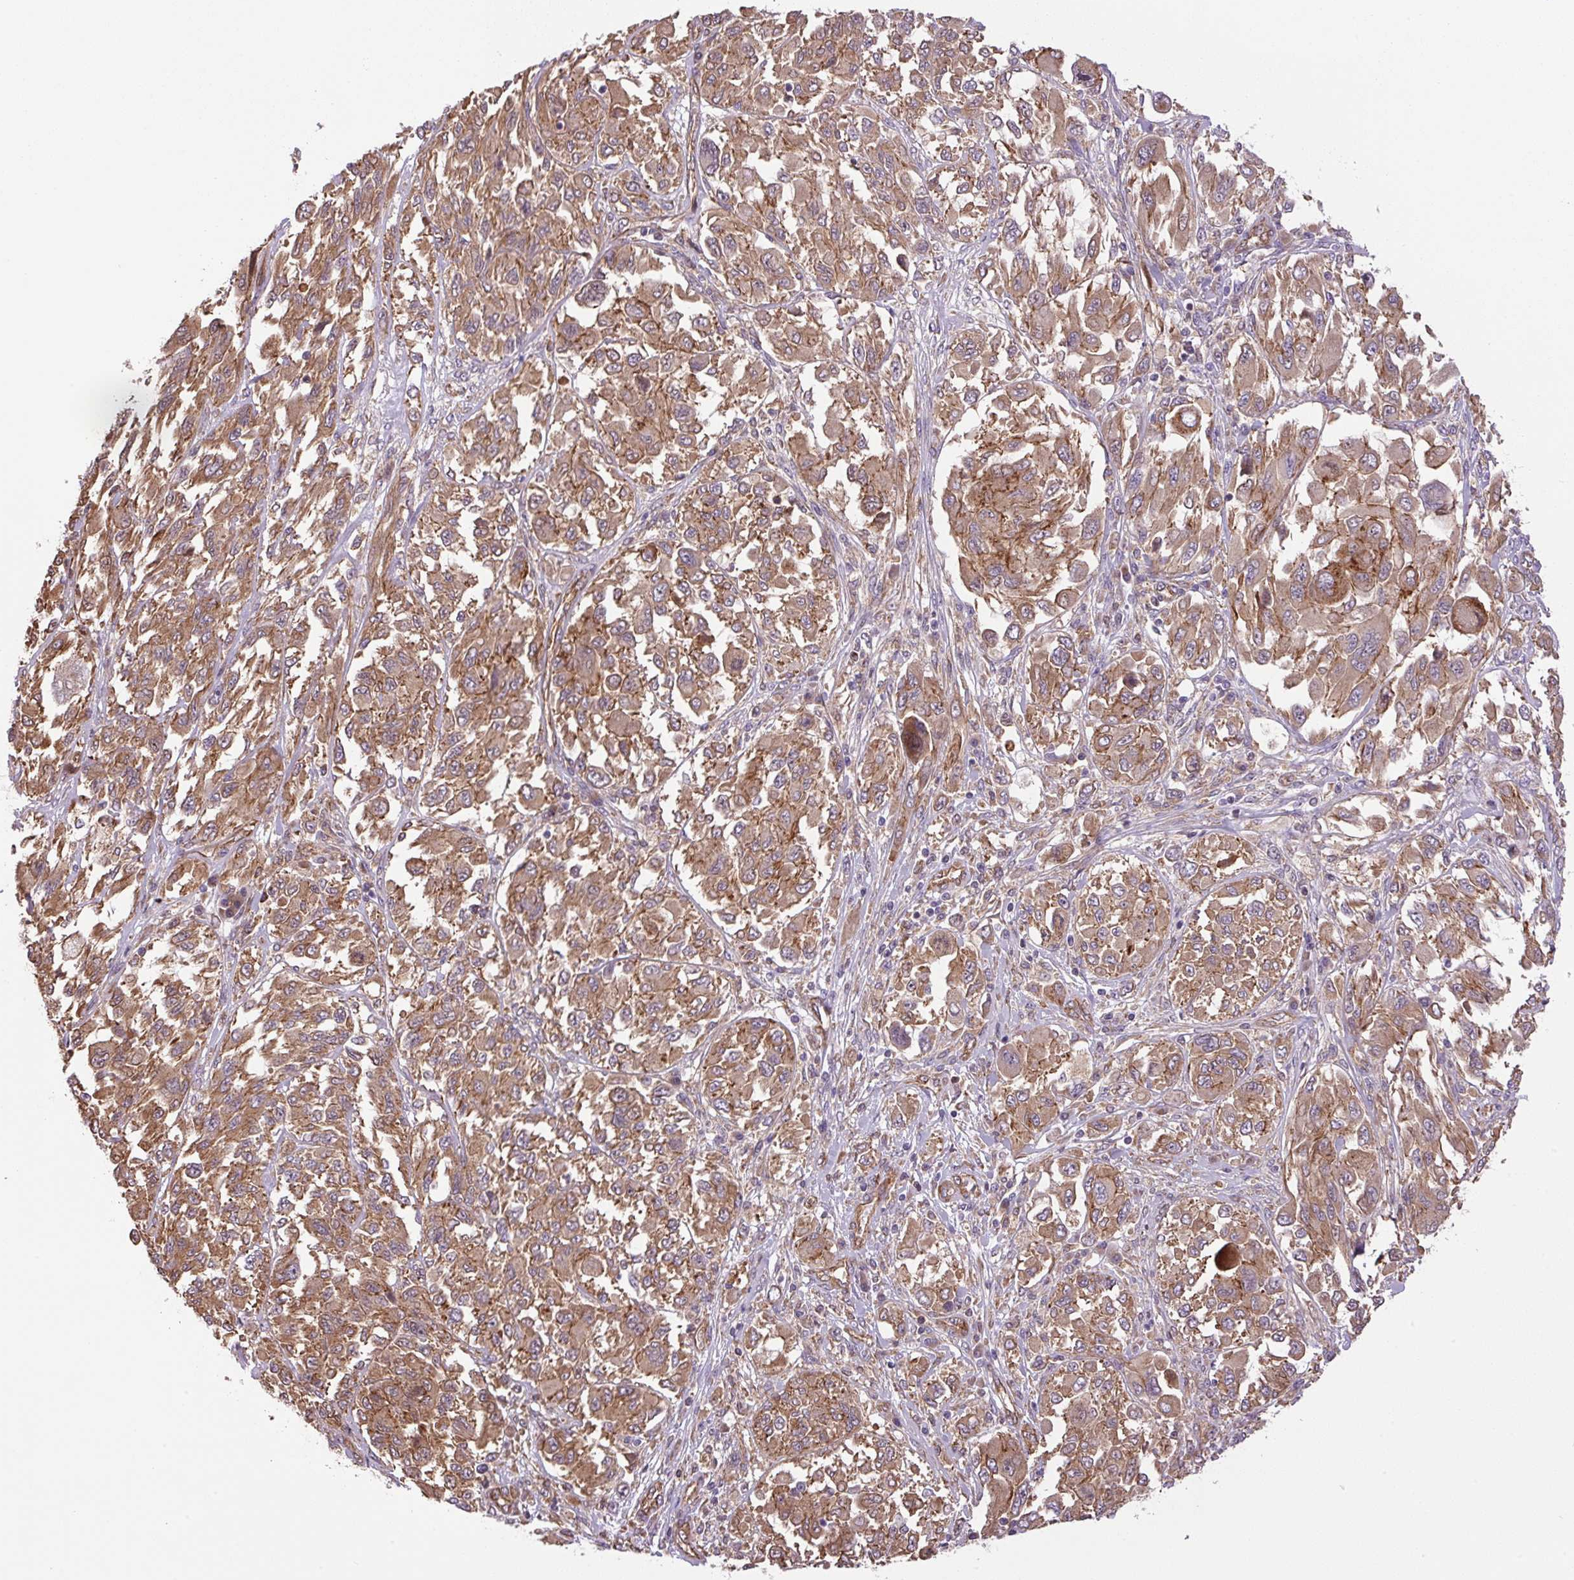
{"staining": {"intensity": "moderate", "quantity": ">75%", "location": "cytoplasmic/membranous"}, "tissue": "melanoma", "cell_type": "Tumor cells", "image_type": "cancer", "snomed": [{"axis": "morphology", "description": "Malignant melanoma, NOS"}, {"axis": "topography", "description": "Skin"}], "caption": "Moderate cytoplasmic/membranous protein positivity is identified in approximately >75% of tumor cells in malignant melanoma.", "gene": "SEPTIN10", "patient": {"sex": "female", "age": 91}}